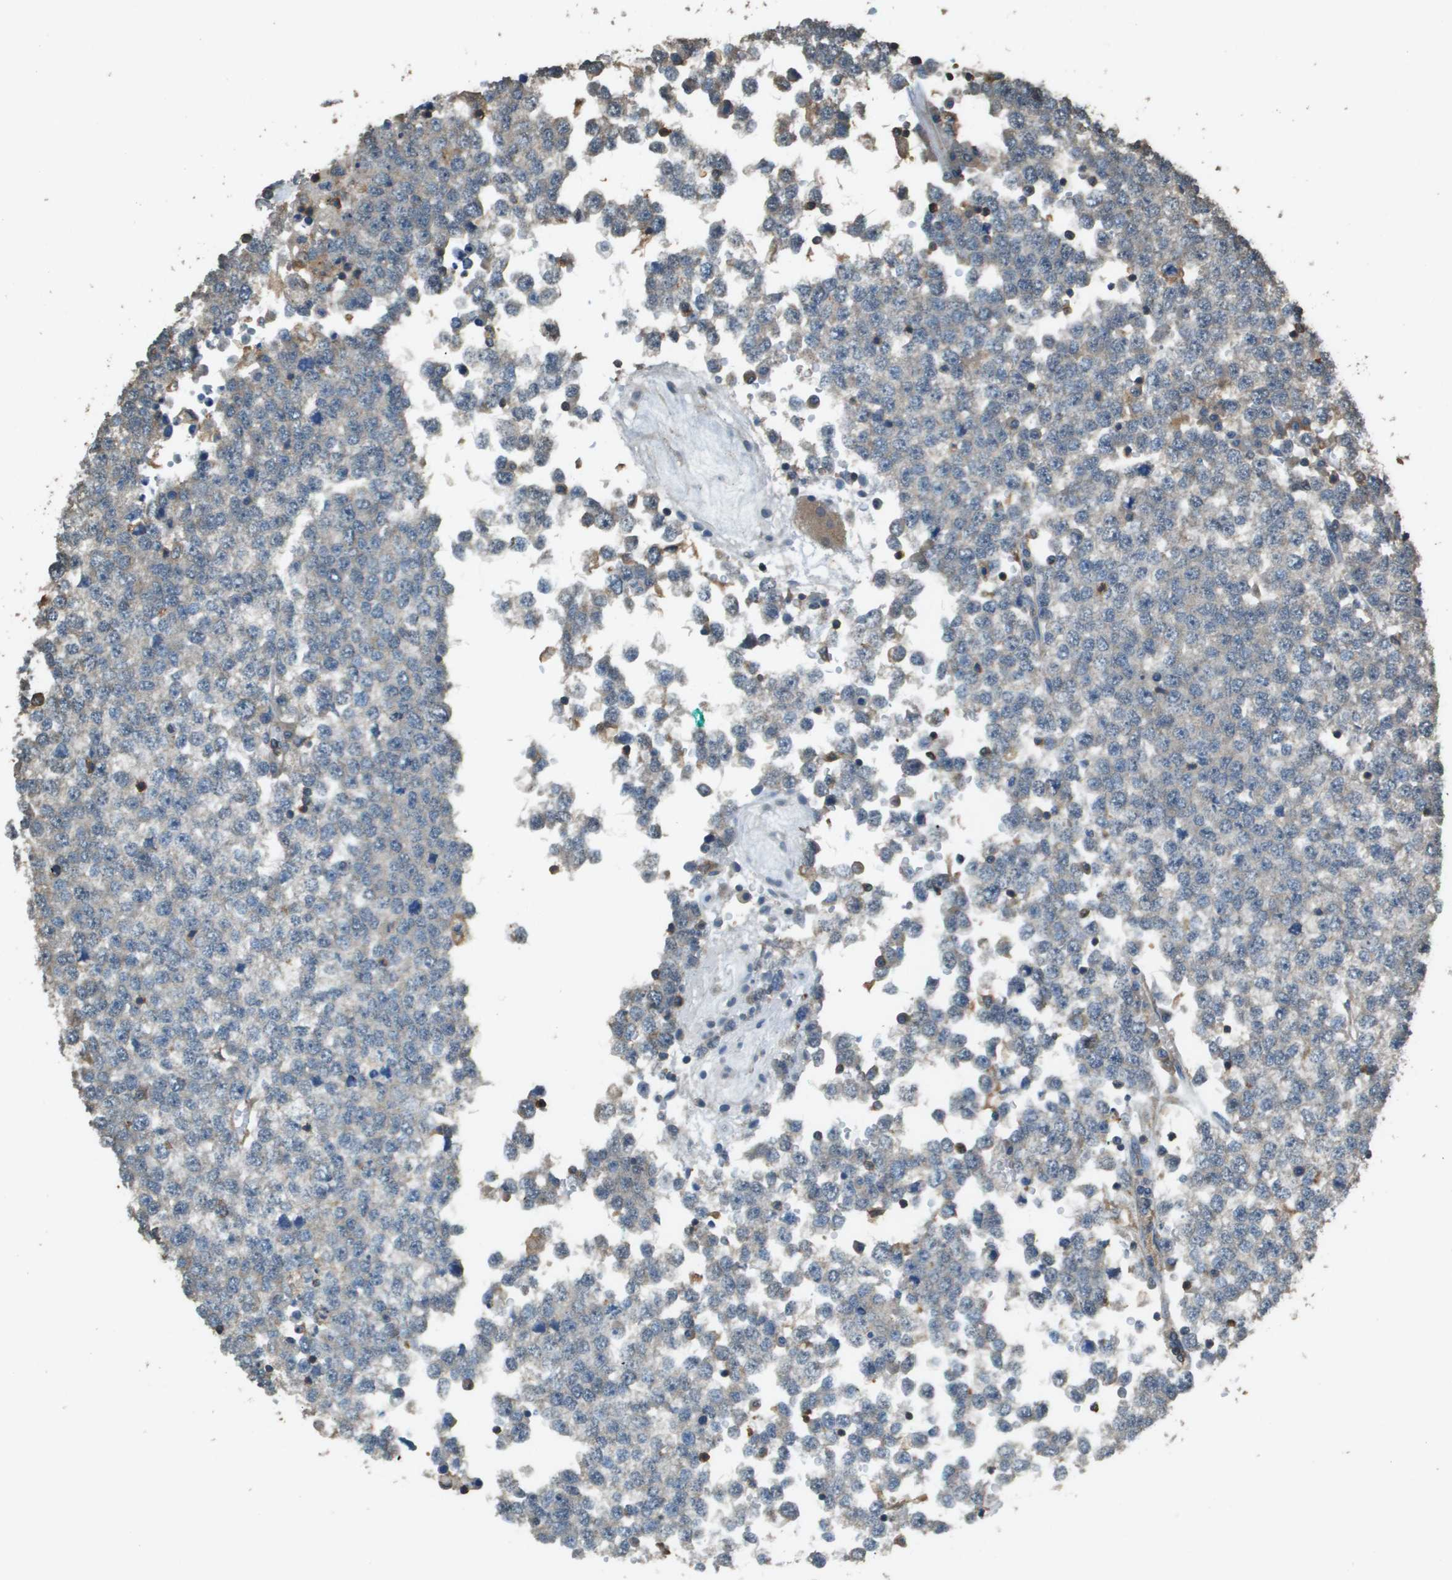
{"staining": {"intensity": "negative", "quantity": "none", "location": "none"}, "tissue": "testis cancer", "cell_type": "Tumor cells", "image_type": "cancer", "snomed": [{"axis": "morphology", "description": "Seminoma, NOS"}, {"axis": "topography", "description": "Testis"}], "caption": "There is no significant expression in tumor cells of testis cancer. (DAB IHC, high magnification).", "gene": "MS4A7", "patient": {"sex": "male", "age": 65}}